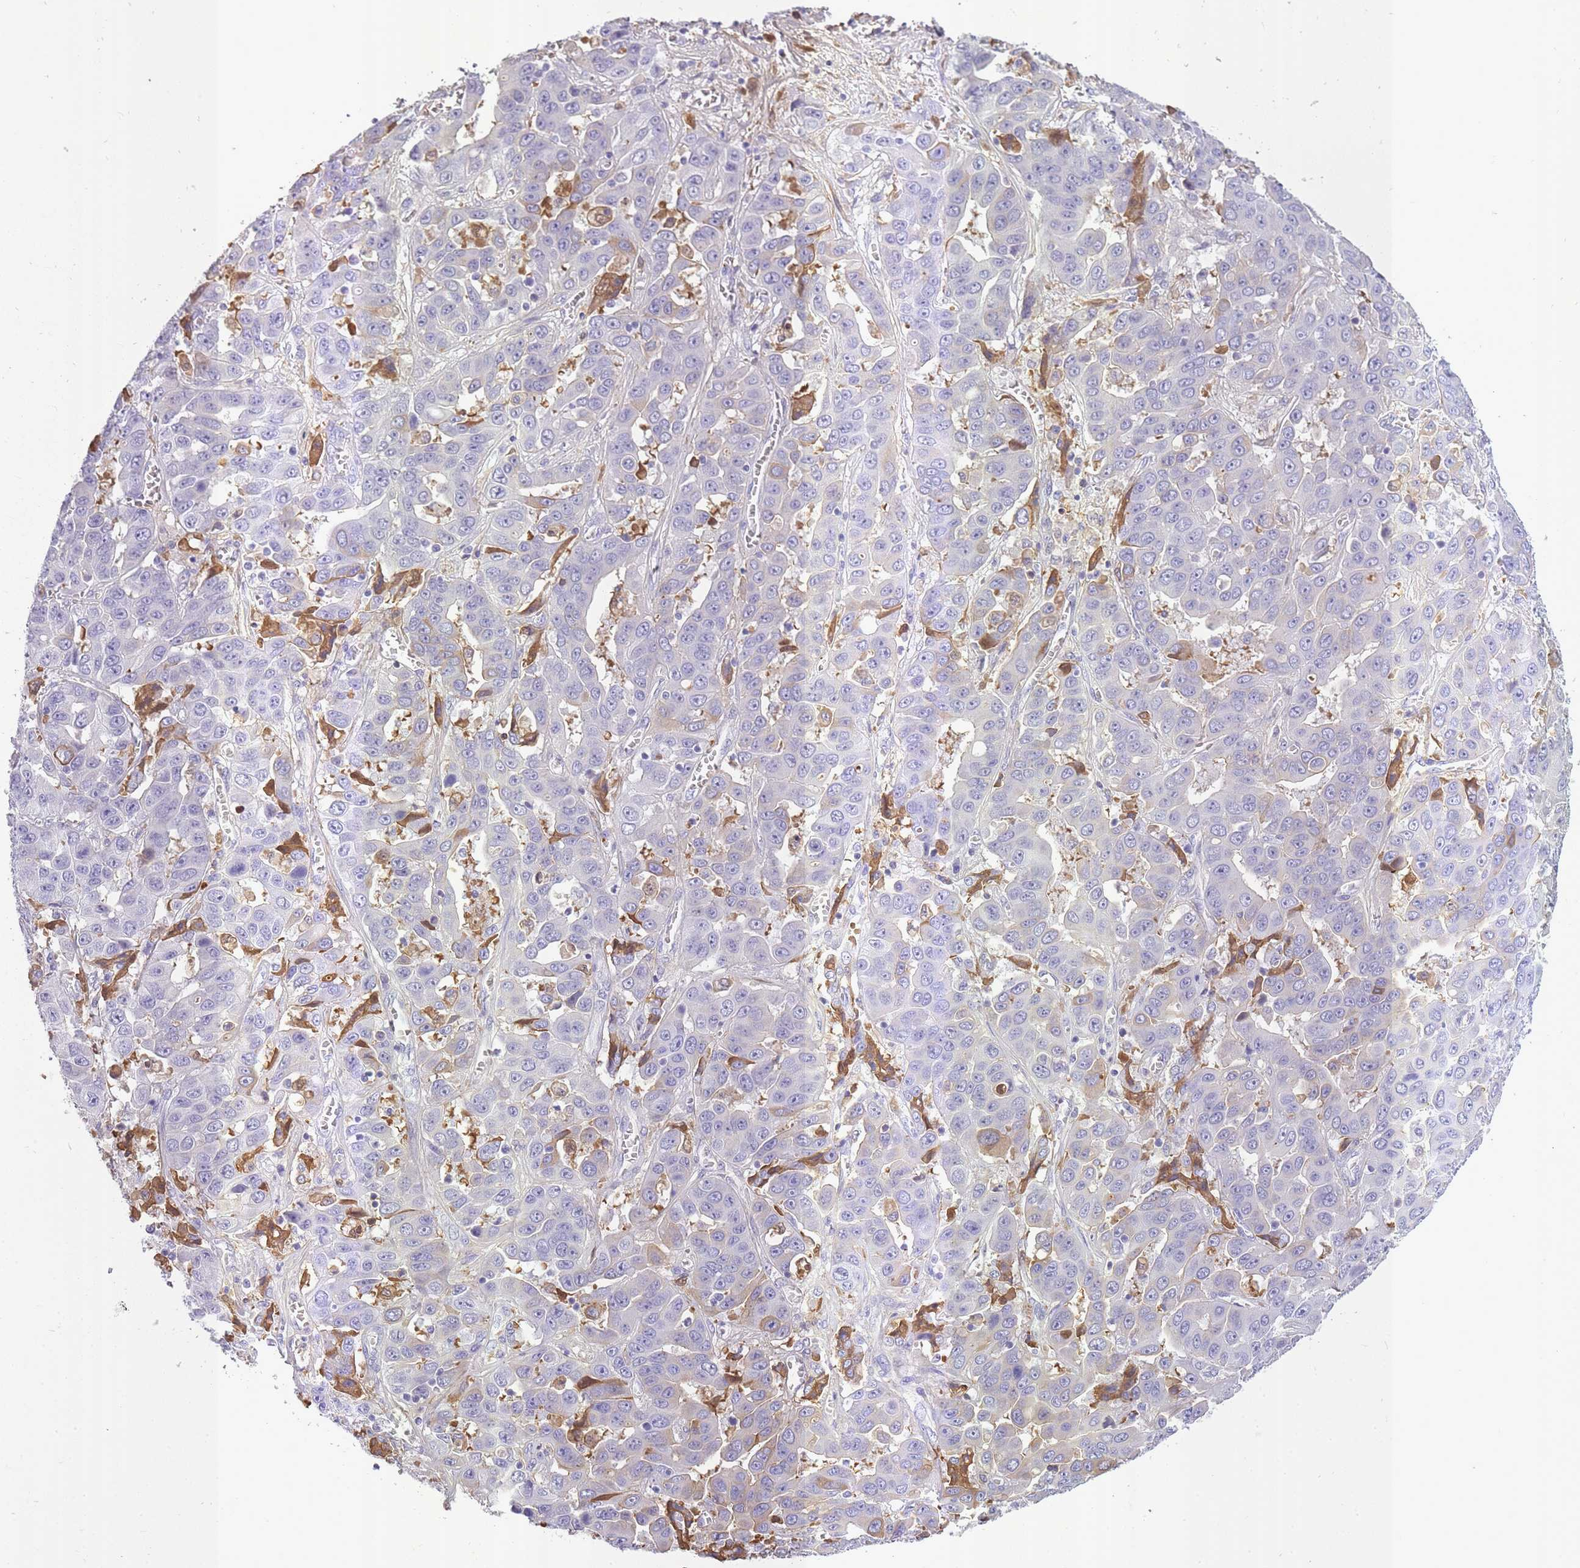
{"staining": {"intensity": "moderate", "quantity": "<25%", "location": "cytoplasmic/membranous"}, "tissue": "liver cancer", "cell_type": "Tumor cells", "image_type": "cancer", "snomed": [{"axis": "morphology", "description": "Cholangiocarcinoma"}, {"axis": "topography", "description": "Liver"}], "caption": "Protein positivity by immunohistochemistry reveals moderate cytoplasmic/membranous positivity in about <25% of tumor cells in liver cancer (cholangiocarcinoma).", "gene": "IGKV1D-42", "patient": {"sex": "female", "age": 52}}